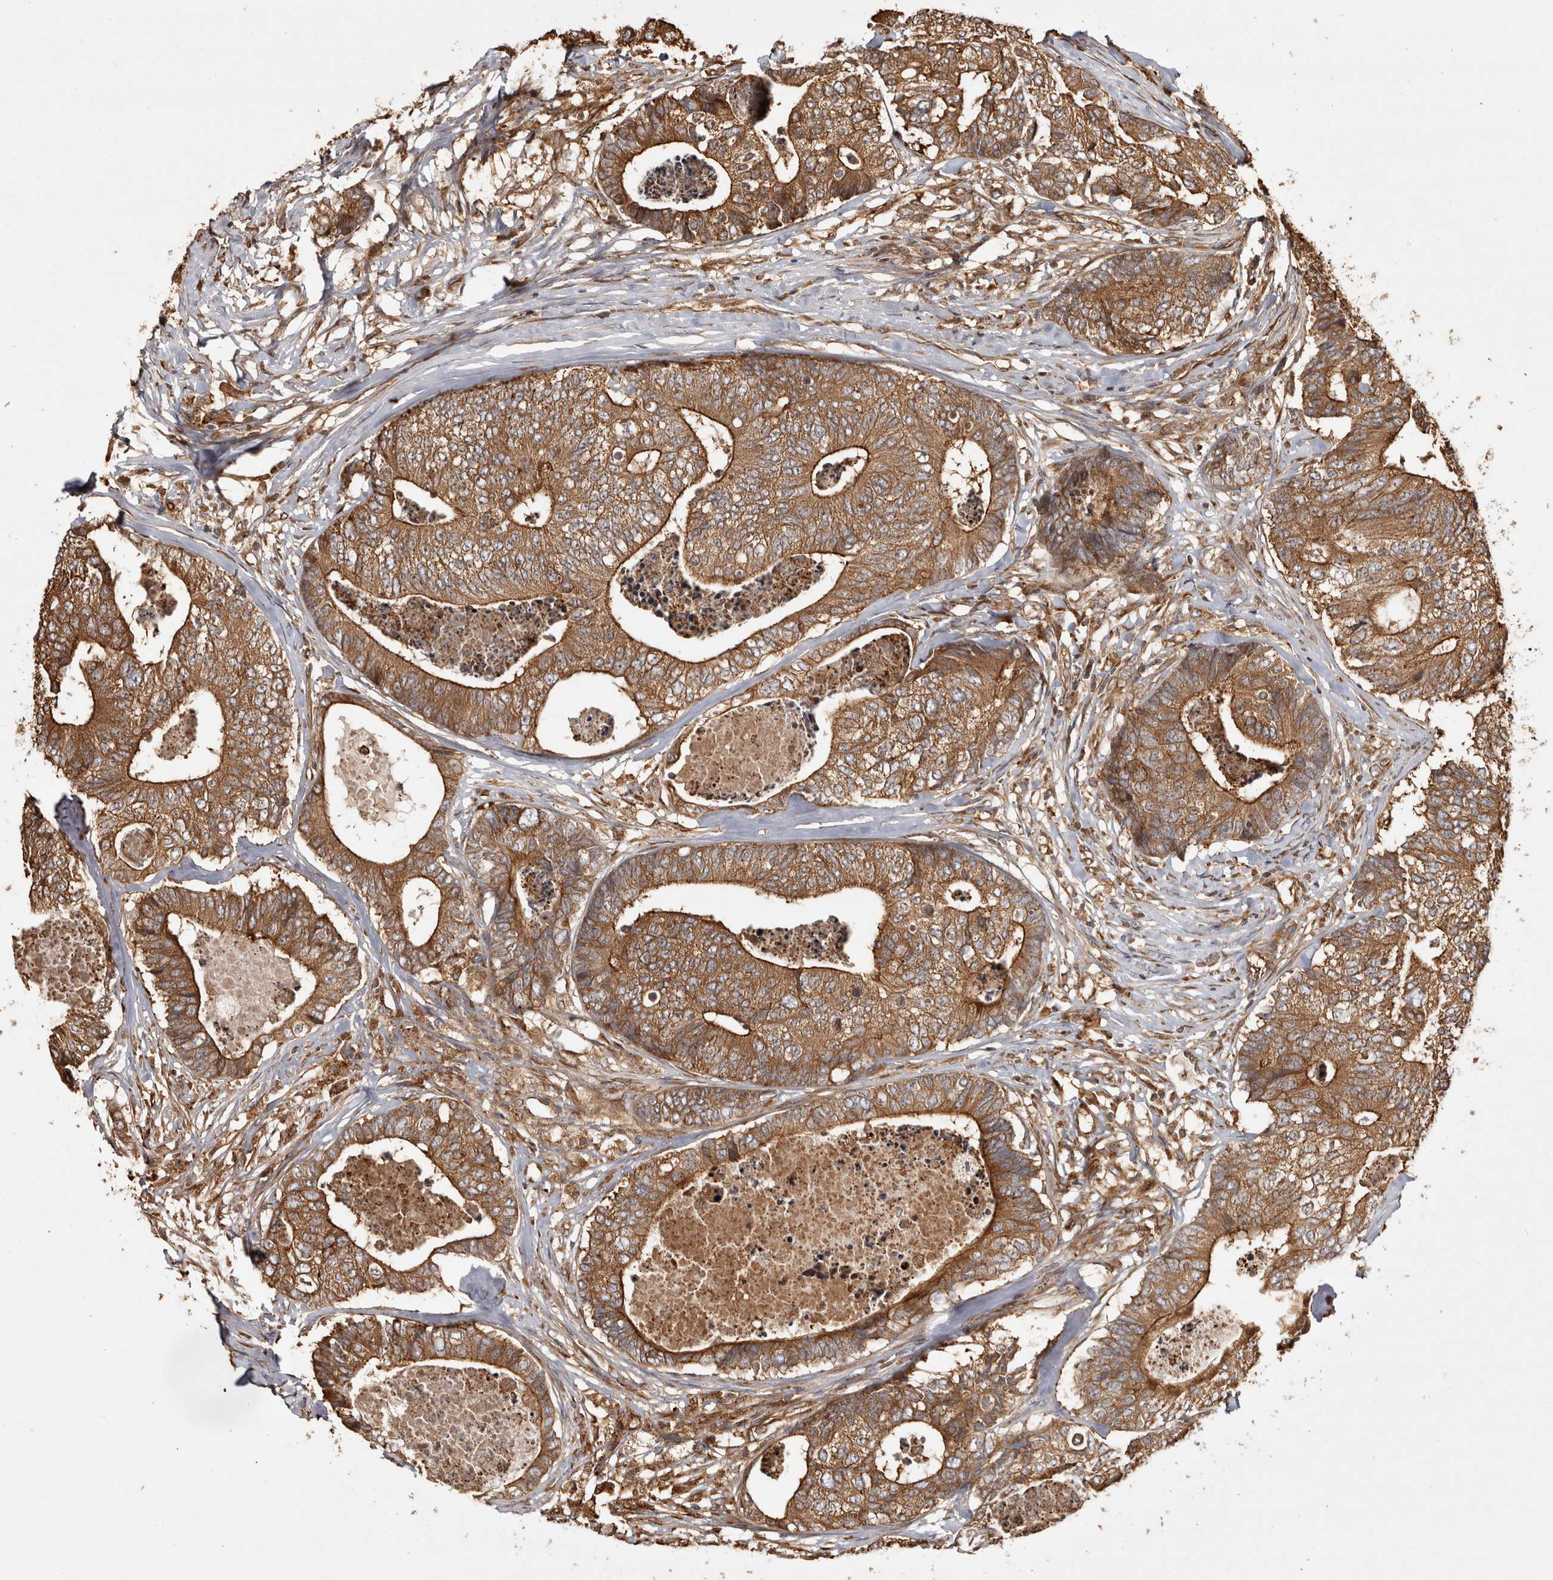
{"staining": {"intensity": "moderate", "quantity": ">75%", "location": "cytoplasmic/membranous"}, "tissue": "colorectal cancer", "cell_type": "Tumor cells", "image_type": "cancer", "snomed": [{"axis": "morphology", "description": "Adenocarcinoma, NOS"}, {"axis": "topography", "description": "Colon"}], "caption": "IHC of colorectal adenocarcinoma demonstrates medium levels of moderate cytoplasmic/membranous positivity in about >75% of tumor cells.", "gene": "CAMSAP2", "patient": {"sex": "female", "age": 67}}